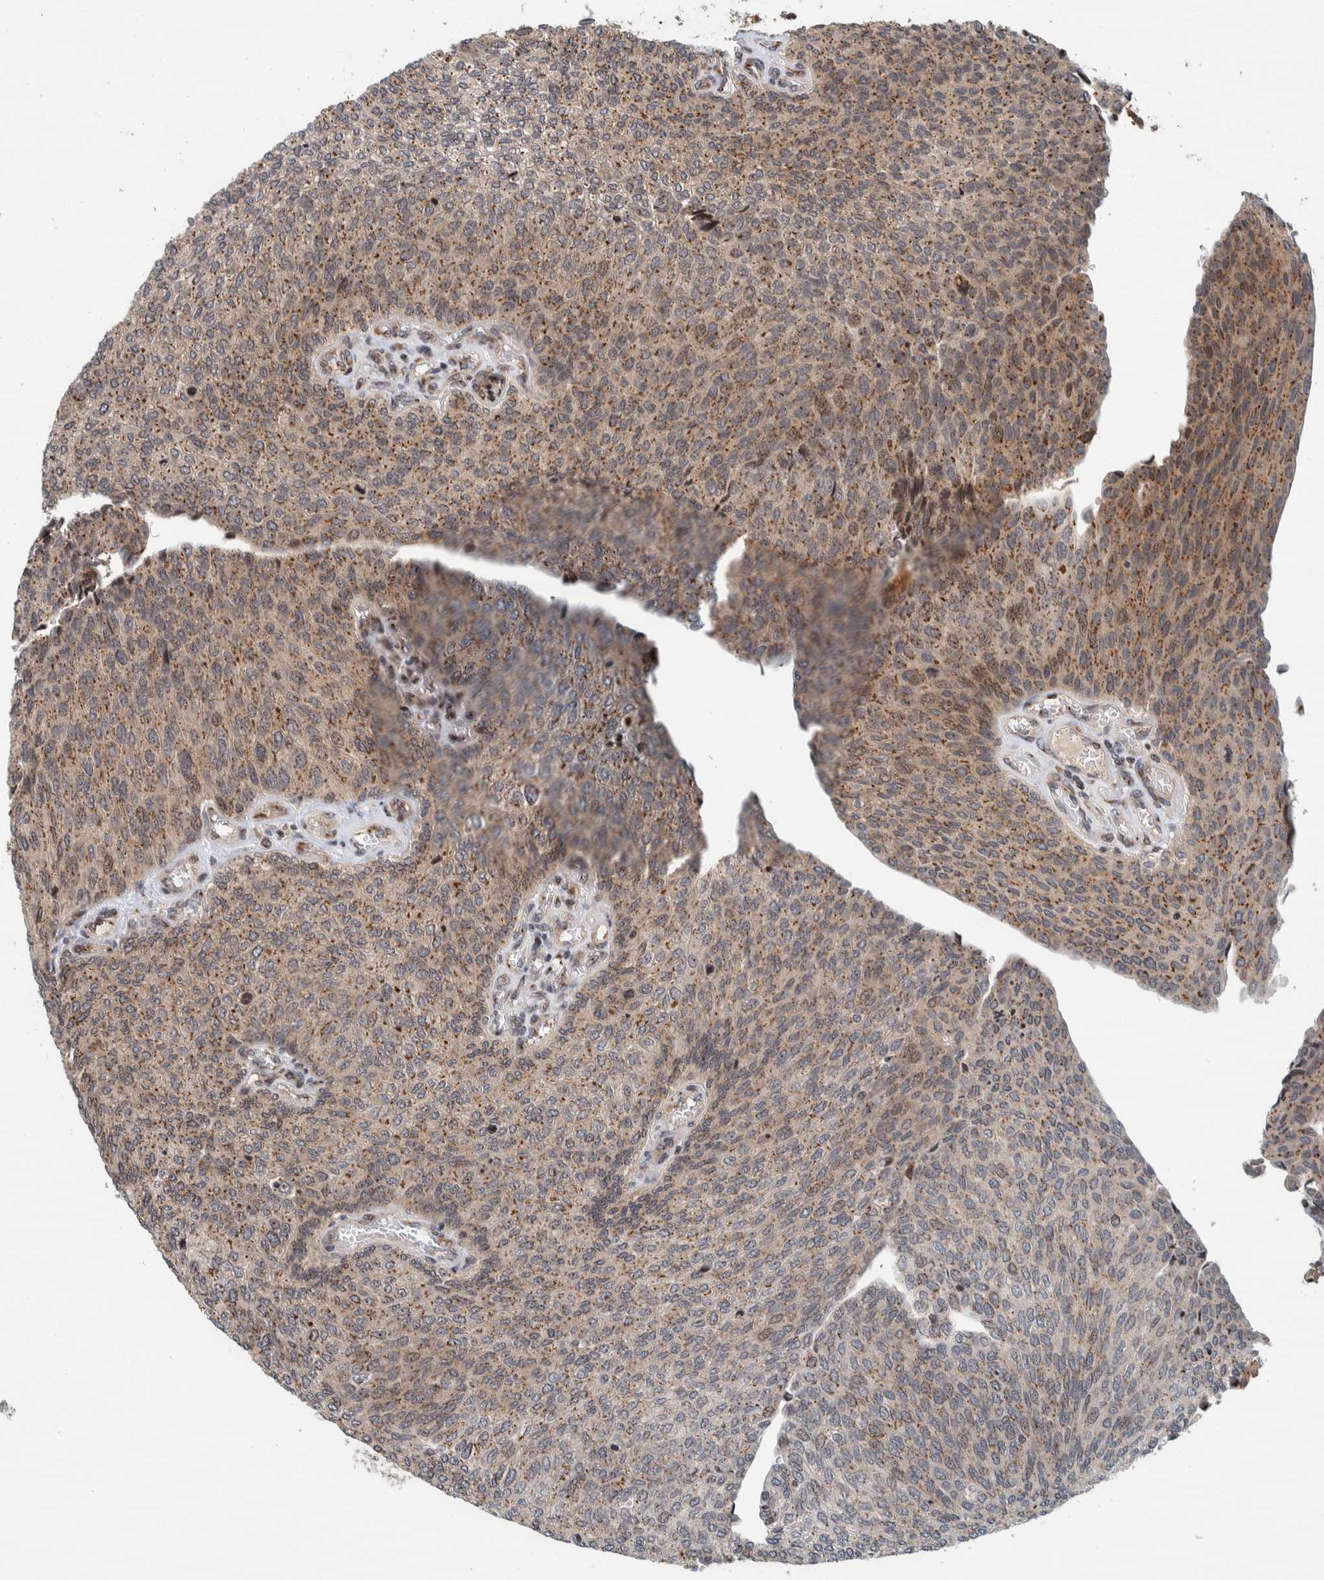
{"staining": {"intensity": "moderate", "quantity": "25%-75%", "location": "cytoplasmic/membranous"}, "tissue": "urothelial cancer", "cell_type": "Tumor cells", "image_type": "cancer", "snomed": [{"axis": "morphology", "description": "Urothelial carcinoma, Low grade"}, {"axis": "topography", "description": "Urinary bladder"}], "caption": "Moderate cytoplasmic/membranous positivity is appreciated in about 25%-75% of tumor cells in low-grade urothelial carcinoma.", "gene": "CCDC182", "patient": {"sex": "female", "age": 79}}